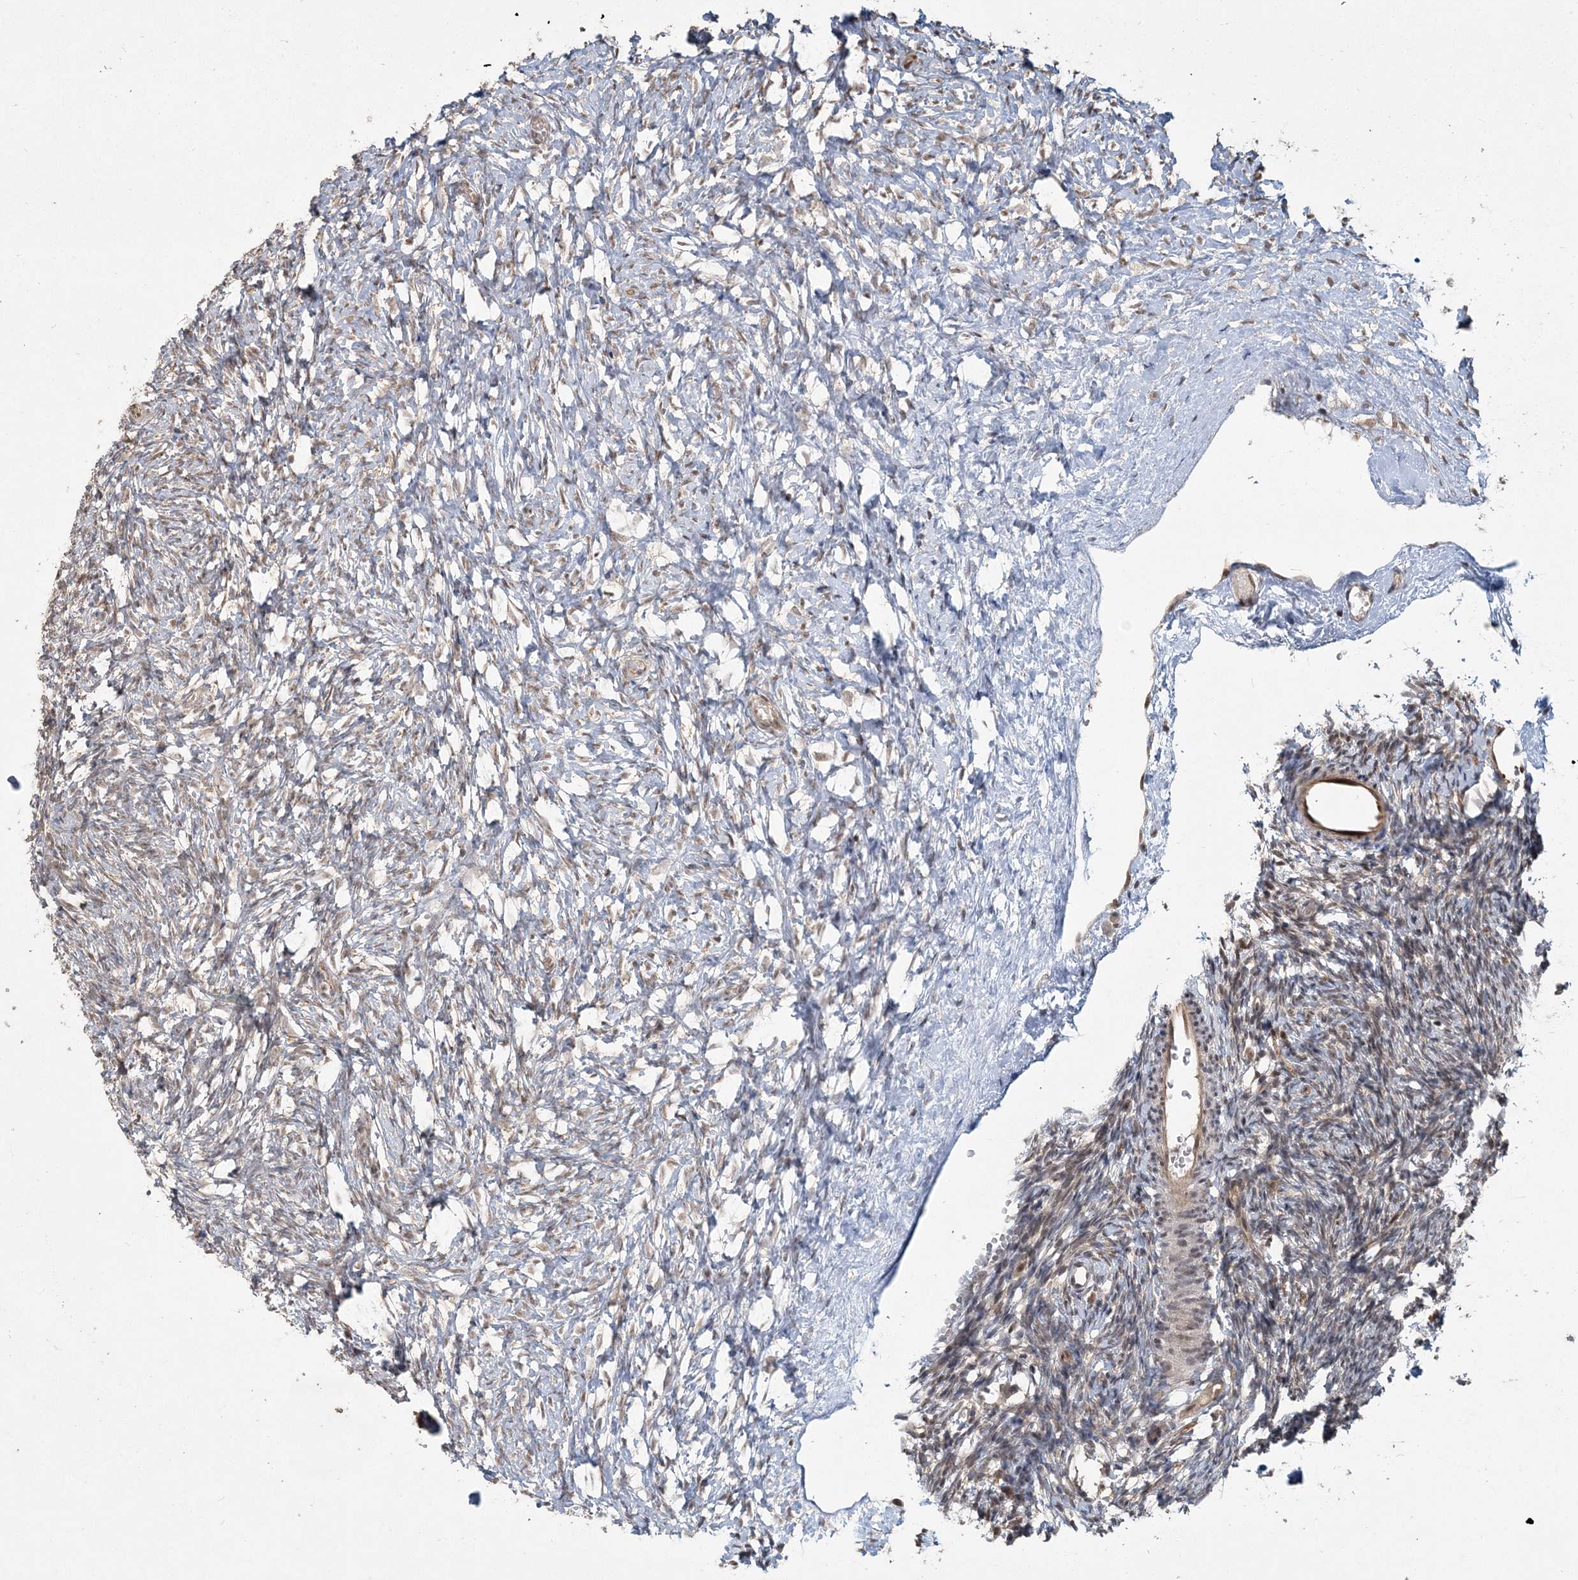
{"staining": {"intensity": "moderate", "quantity": "25%-75%", "location": "nuclear"}, "tissue": "ovary", "cell_type": "Ovarian stroma cells", "image_type": "normal", "snomed": [{"axis": "morphology", "description": "Normal tissue, NOS"}, {"axis": "topography", "description": "Ovary"}], "caption": "Moderate nuclear staining for a protein is identified in approximately 25%-75% of ovarian stroma cells of normal ovary using immunohistochemistry.", "gene": "COPS7B", "patient": {"sex": "female", "age": 35}}